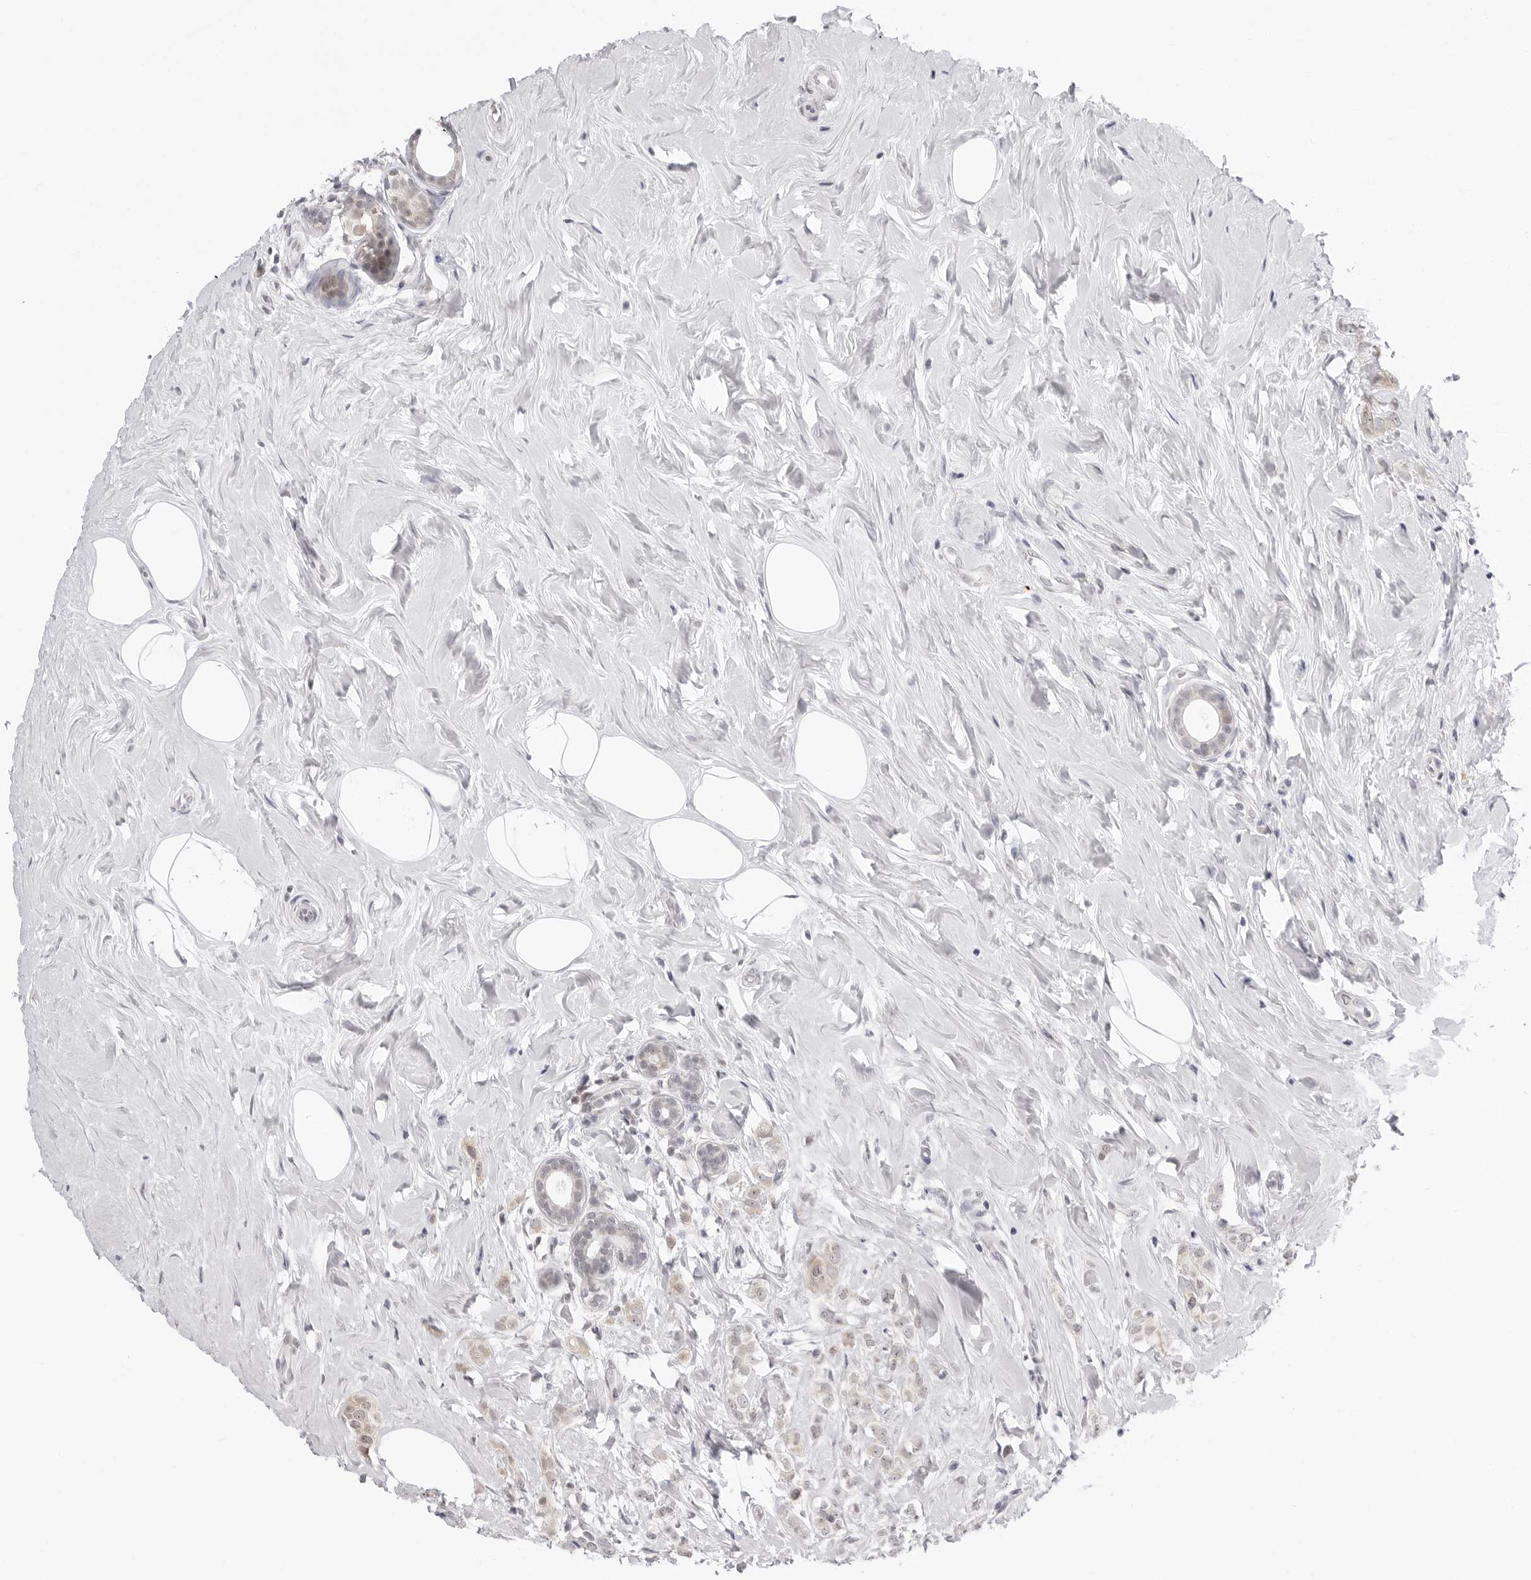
{"staining": {"intensity": "weak", "quantity": "<25%", "location": "cytoplasmic/membranous,nuclear"}, "tissue": "breast cancer", "cell_type": "Tumor cells", "image_type": "cancer", "snomed": [{"axis": "morphology", "description": "Lobular carcinoma"}, {"axis": "topography", "description": "Breast"}], "caption": "Breast cancer (lobular carcinoma) was stained to show a protein in brown. There is no significant staining in tumor cells.", "gene": "PPP2R5C", "patient": {"sex": "female", "age": 47}}